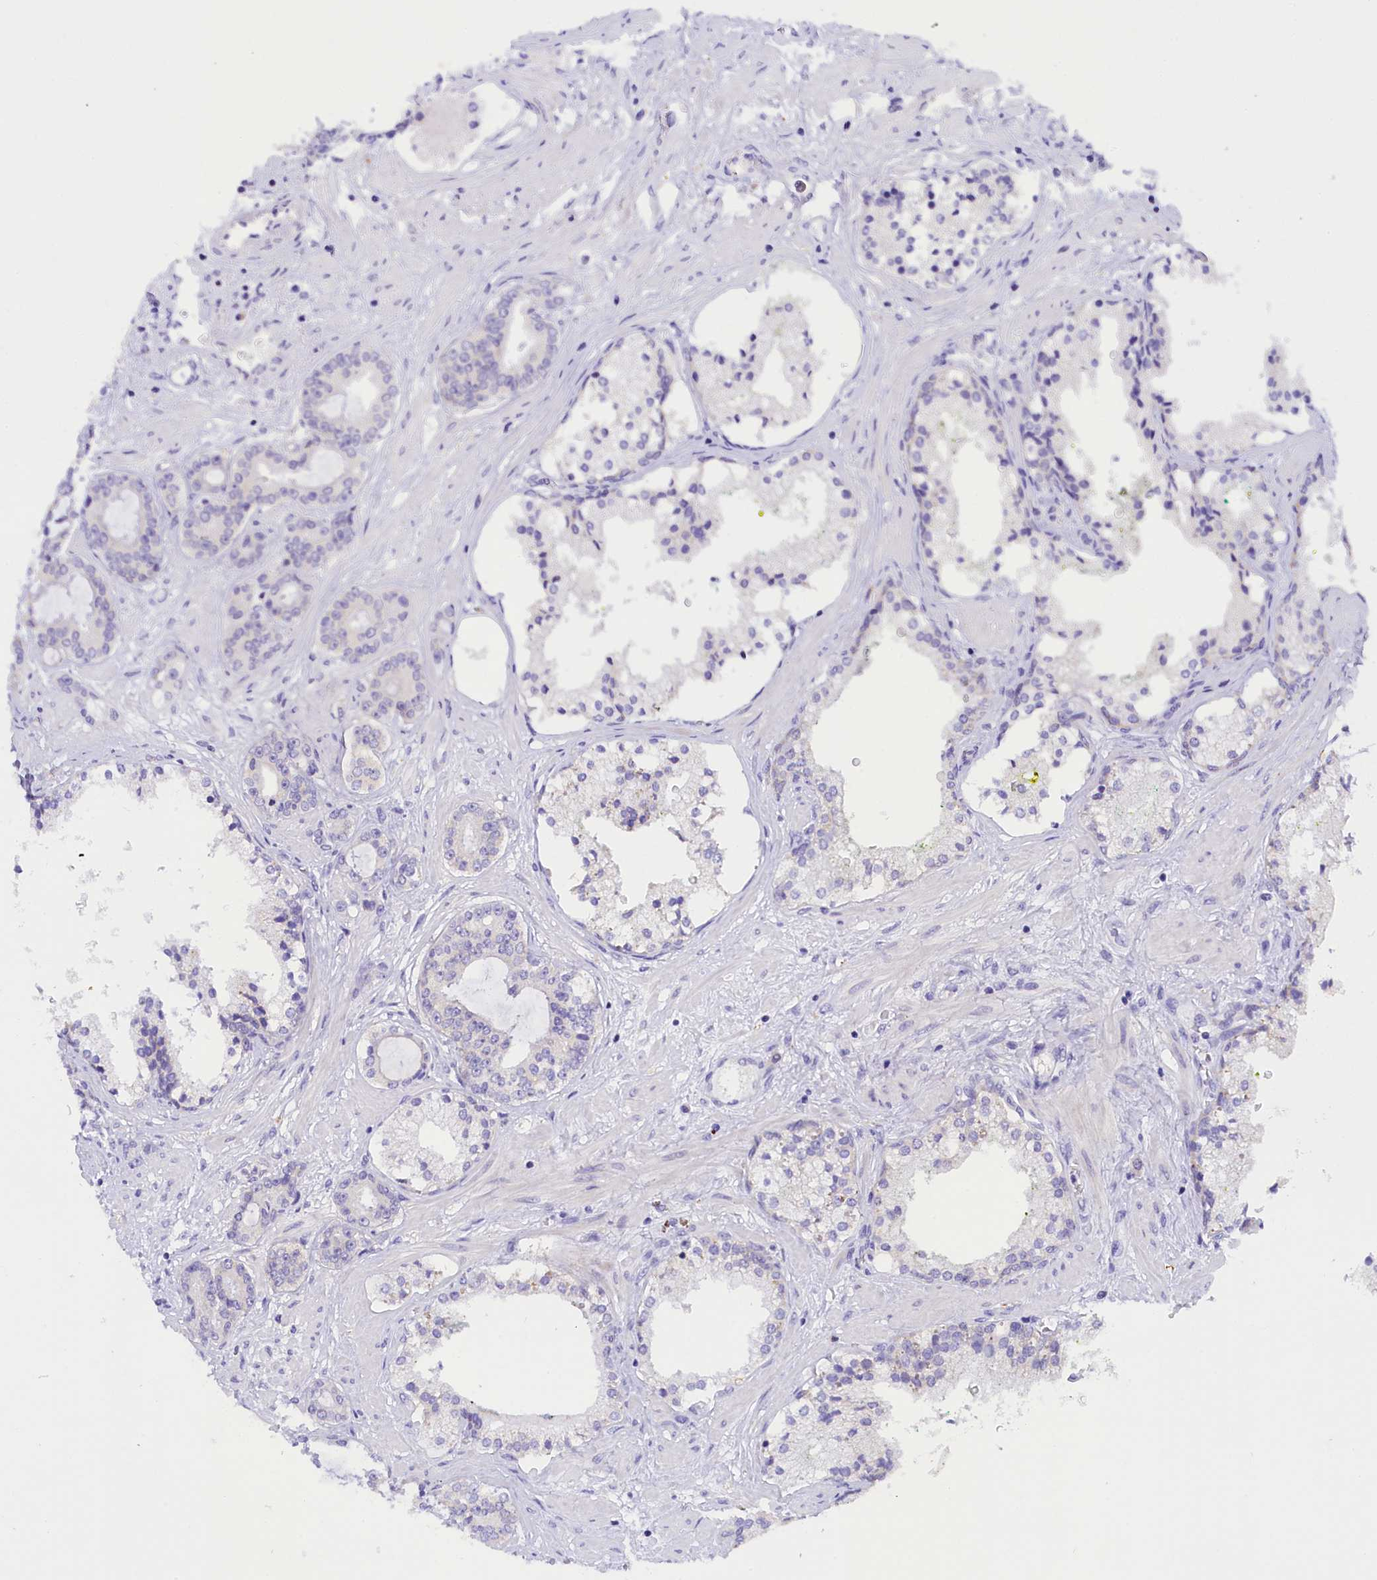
{"staining": {"intensity": "negative", "quantity": "none", "location": "none"}, "tissue": "prostate cancer", "cell_type": "Tumor cells", "image_type": "cancer", "snomed": [{"axis": "morphology", "description": "Adenocarcinoma, High grade"}, {"axis": "topography", "description": "Prostate"}], "caption": "Immunohistochemistry of human adenocarcinoma (high-grade) (prostate) reveals no expression in tumor cells.", "gene": "COL6A5", "patient": {"sex": "male", "age": 58}}